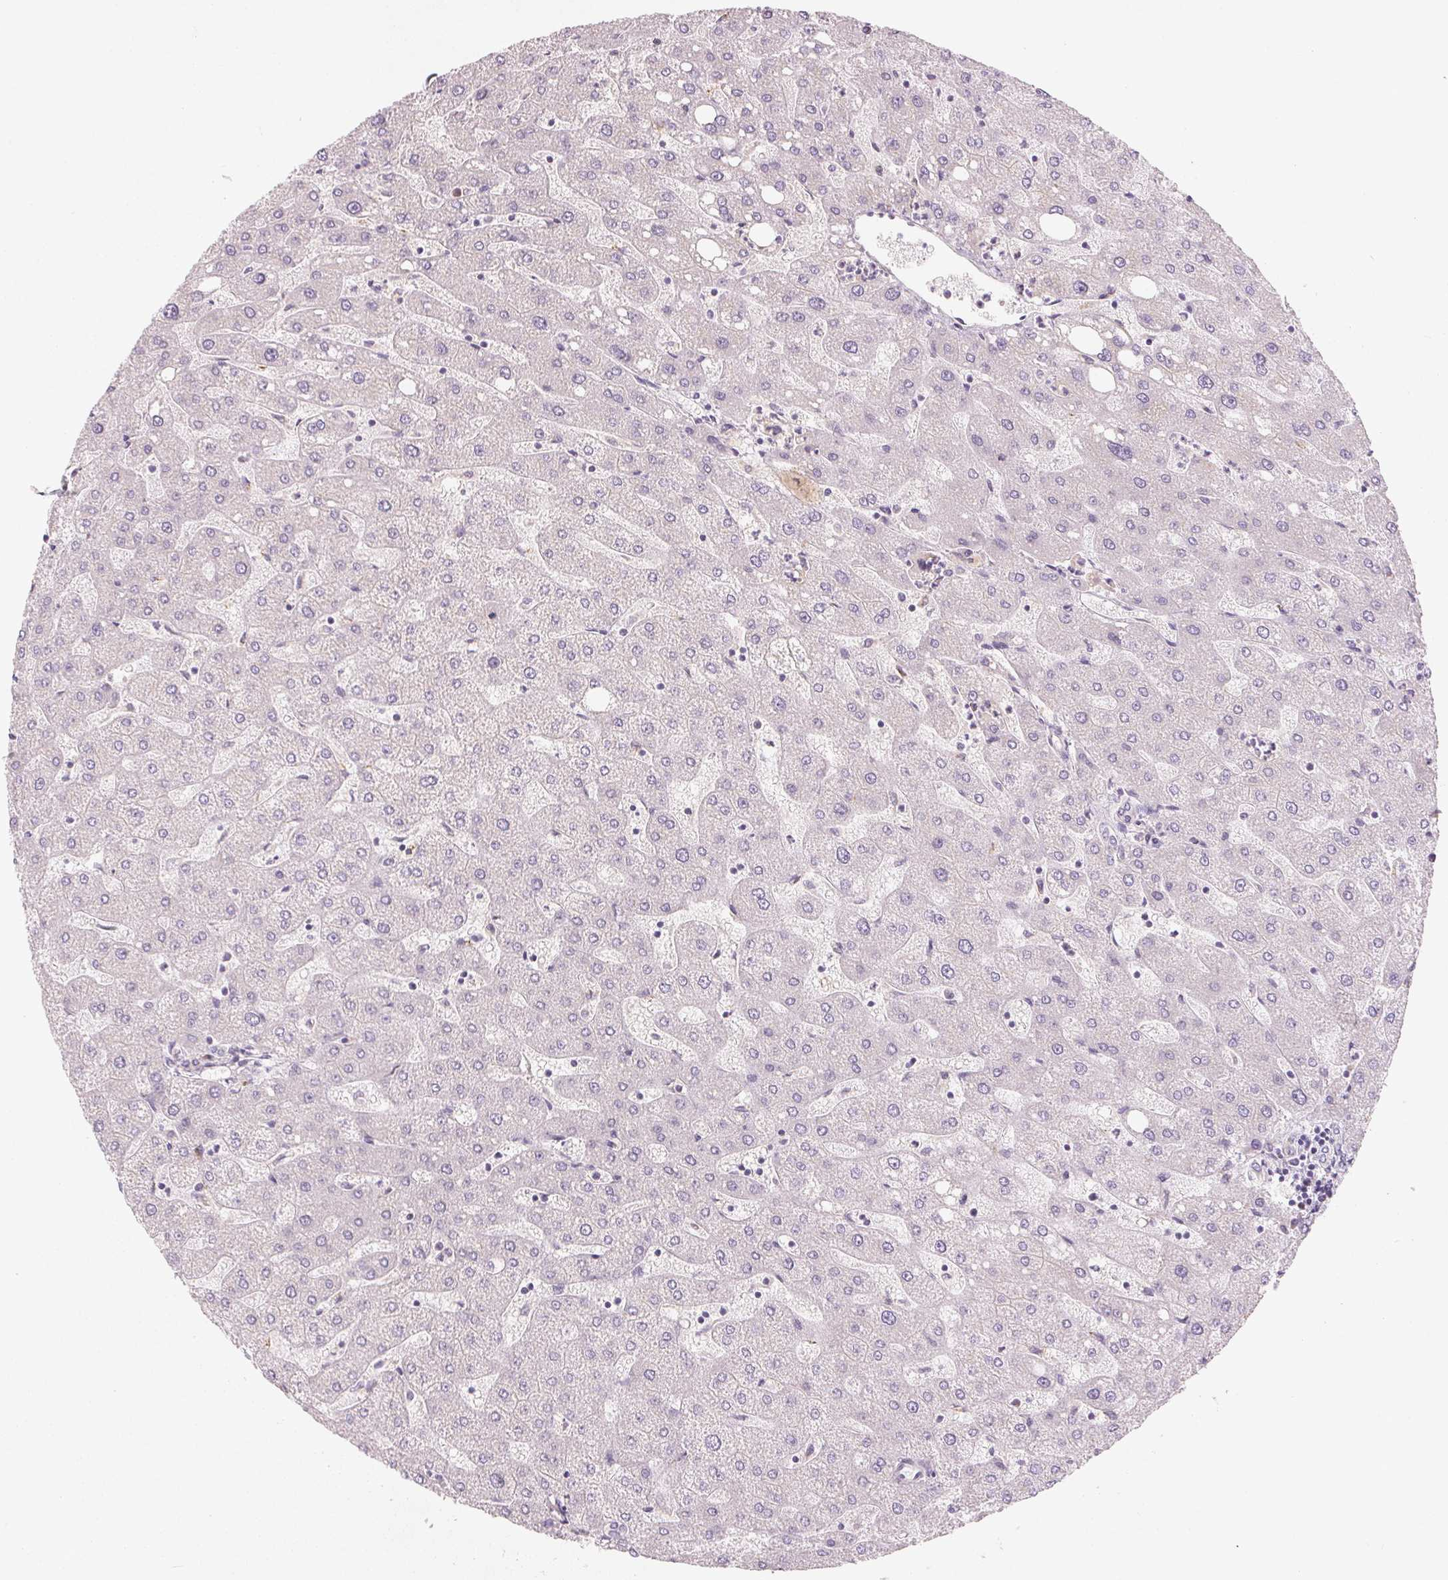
{"staining": {"intensity": "negative", "quantity": "none", "location": "none"}, "tissue": "liver", "cell_type": "Cholangiocytes", "image_type": "normal", "snomed": [{"axis": "morphology", "description": "Normal tissue, NOS"}, {"axis": "topography", "description": "Liver"}], "caption": "DAB immunohistochemical staining of unremarkable liver exhibits no significant positivity in cholangiocytes.", "gene": "DRAM2", "patient": {"sex": "male", "age": 67}}